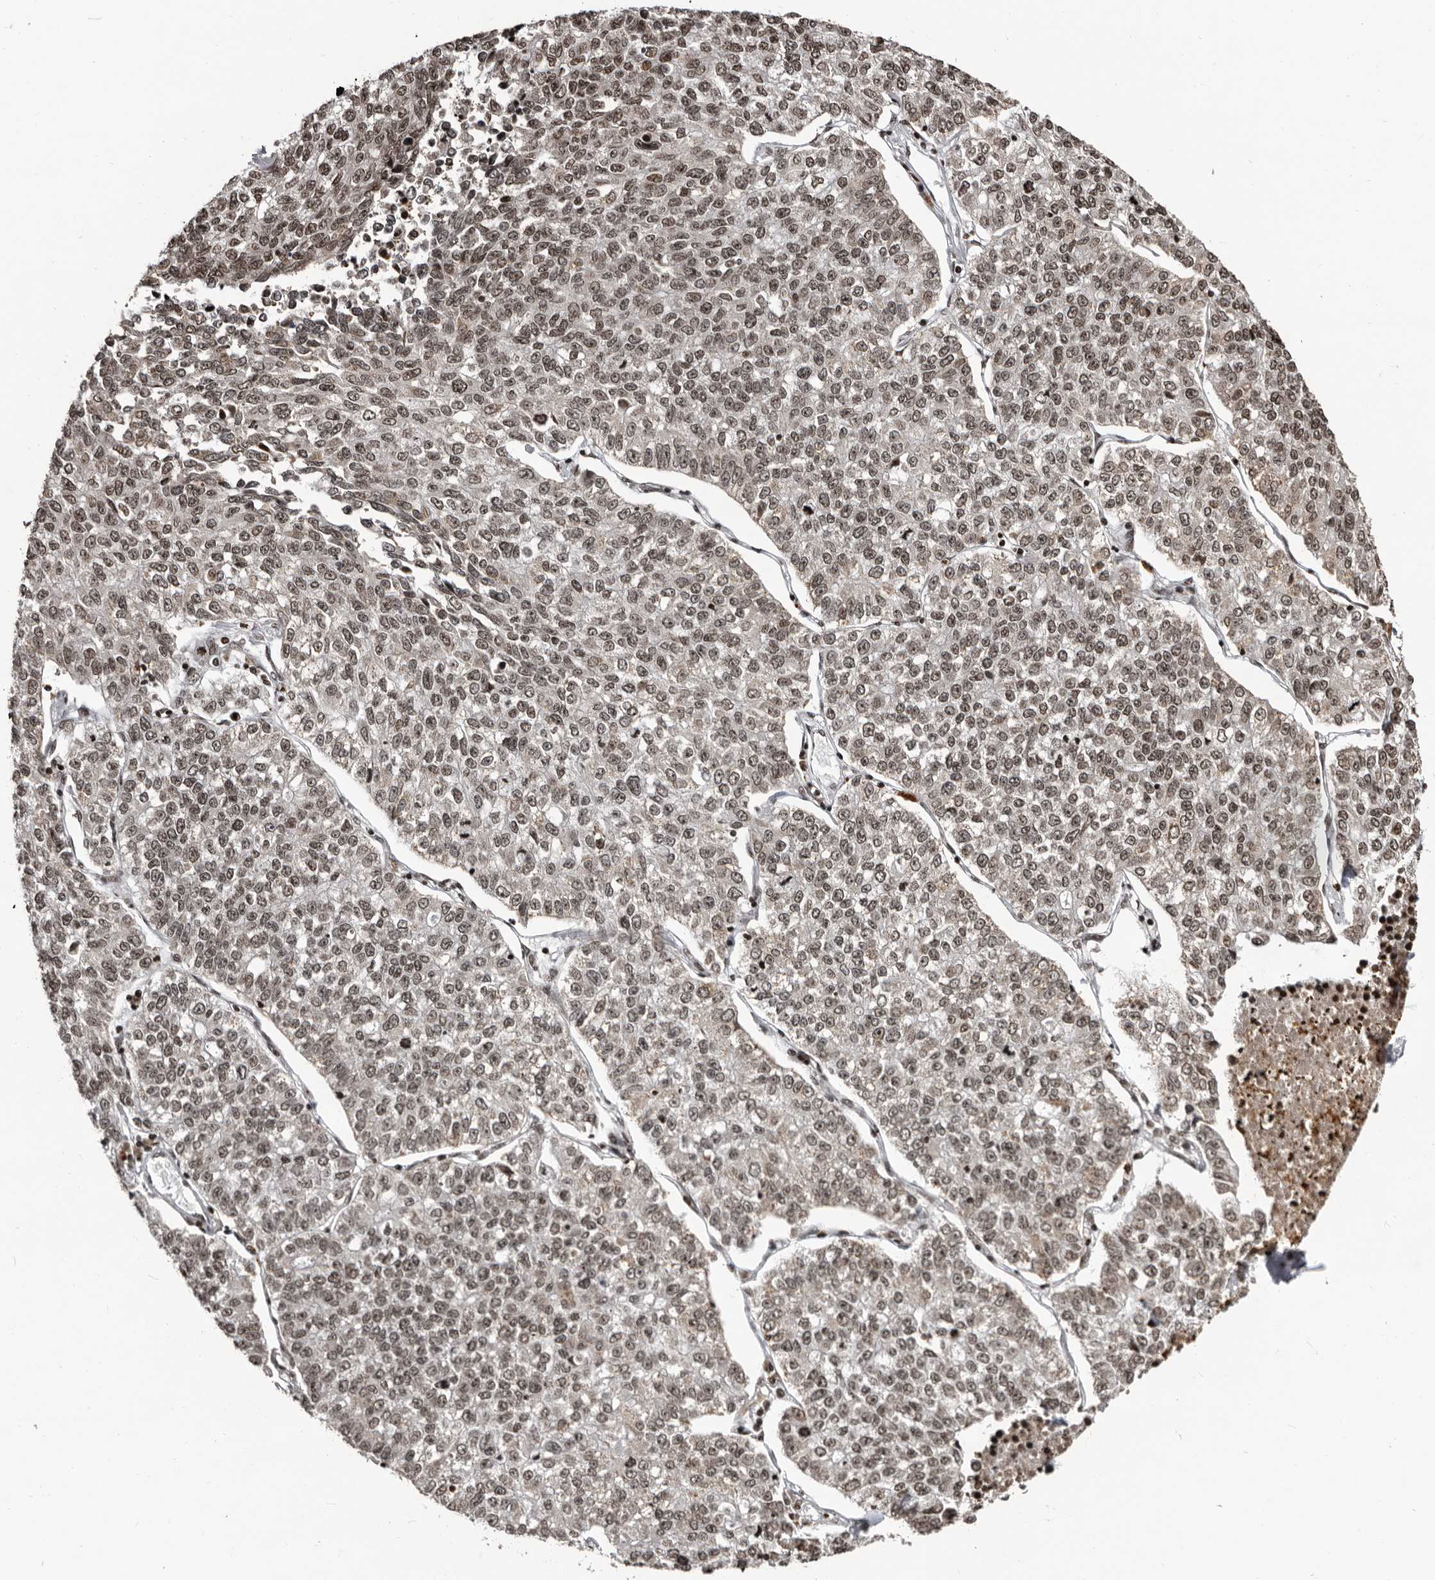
{"staining": {"intensity": "moderate", "quantity": "25%-75%", "location": "nuclear"}, "tissue": "lung cancer", "cell_type": "Tumor cells", "image_type": "cancer", "snomed": [{"axis": "morphology", "description": "Adenocarcinoma, NOS"}, {"axis": "topography", "description": "Lung"}], "caption": "An immunohistochemistry (IHC) photomicrograph of neoplastic tissue is shown. Protein staining in brown highlights moderate nuclear positivity in lung adenocarcinoma within tumor cells. Ihc stains the protein in brown and the nuclei are stained blue.", "gene": "THUMPD1", "patient": {"sex": "male", "age": 49}}